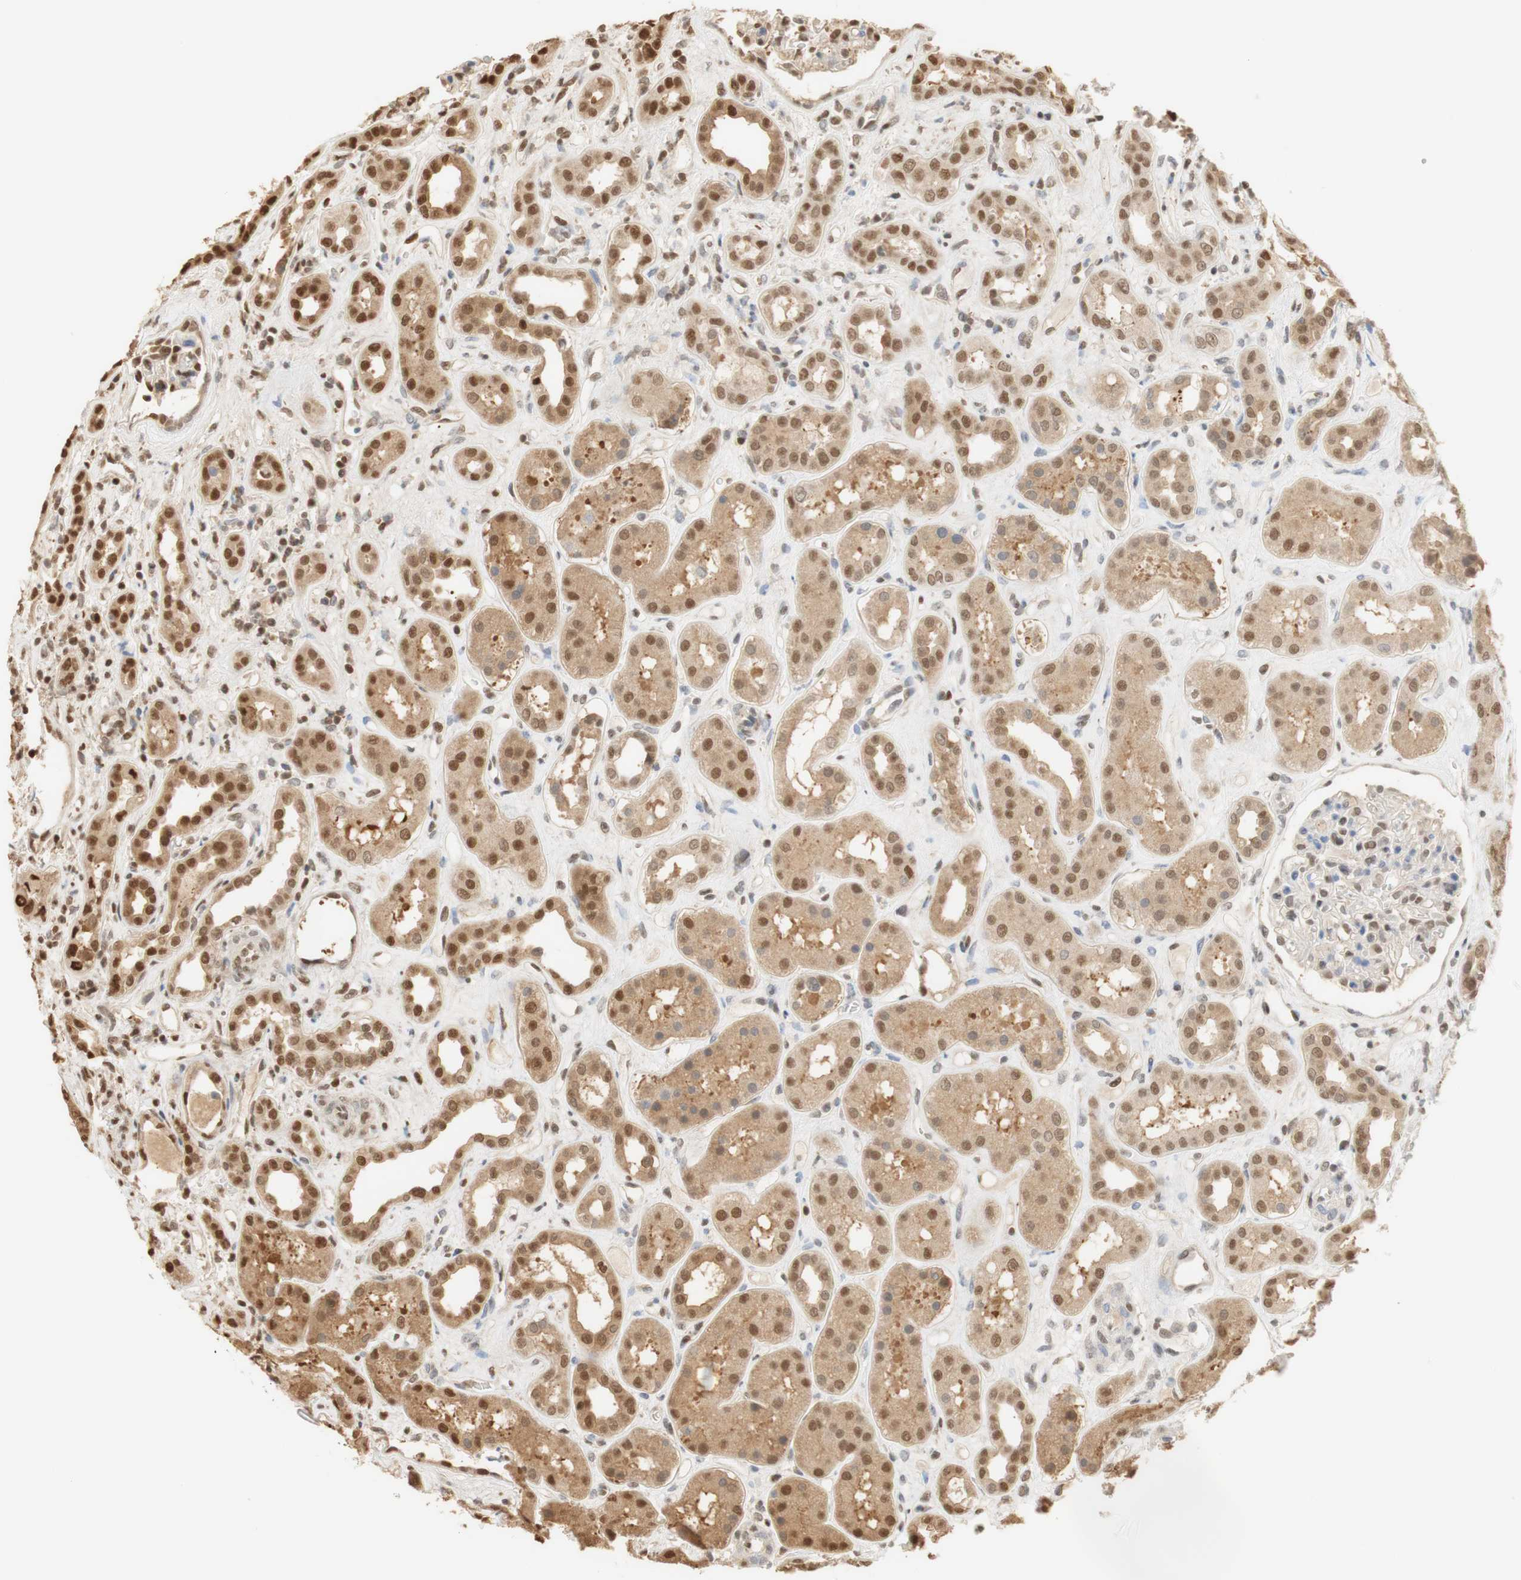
{"staining": {"intensity": "weak", "quantity": "<25%", "location": "cytoplasmic/membranous"}, "tissue": "kidney", "cell_type": "Cells in glomeruli", "image_type": "normal", "snomed": [{"axis": "morphology", "description": "Normal tissue, NOS"}, {"axis": "topography", "description": "Kidney"}], "caption": "An immunohistochemistry (IHC) histopathology image of unremarkable kidney is shown. There is no staining in cells in glomeruli of kidney.", "gene": "NAP1L4", "patient": {"sex": "male", "age": 59}}